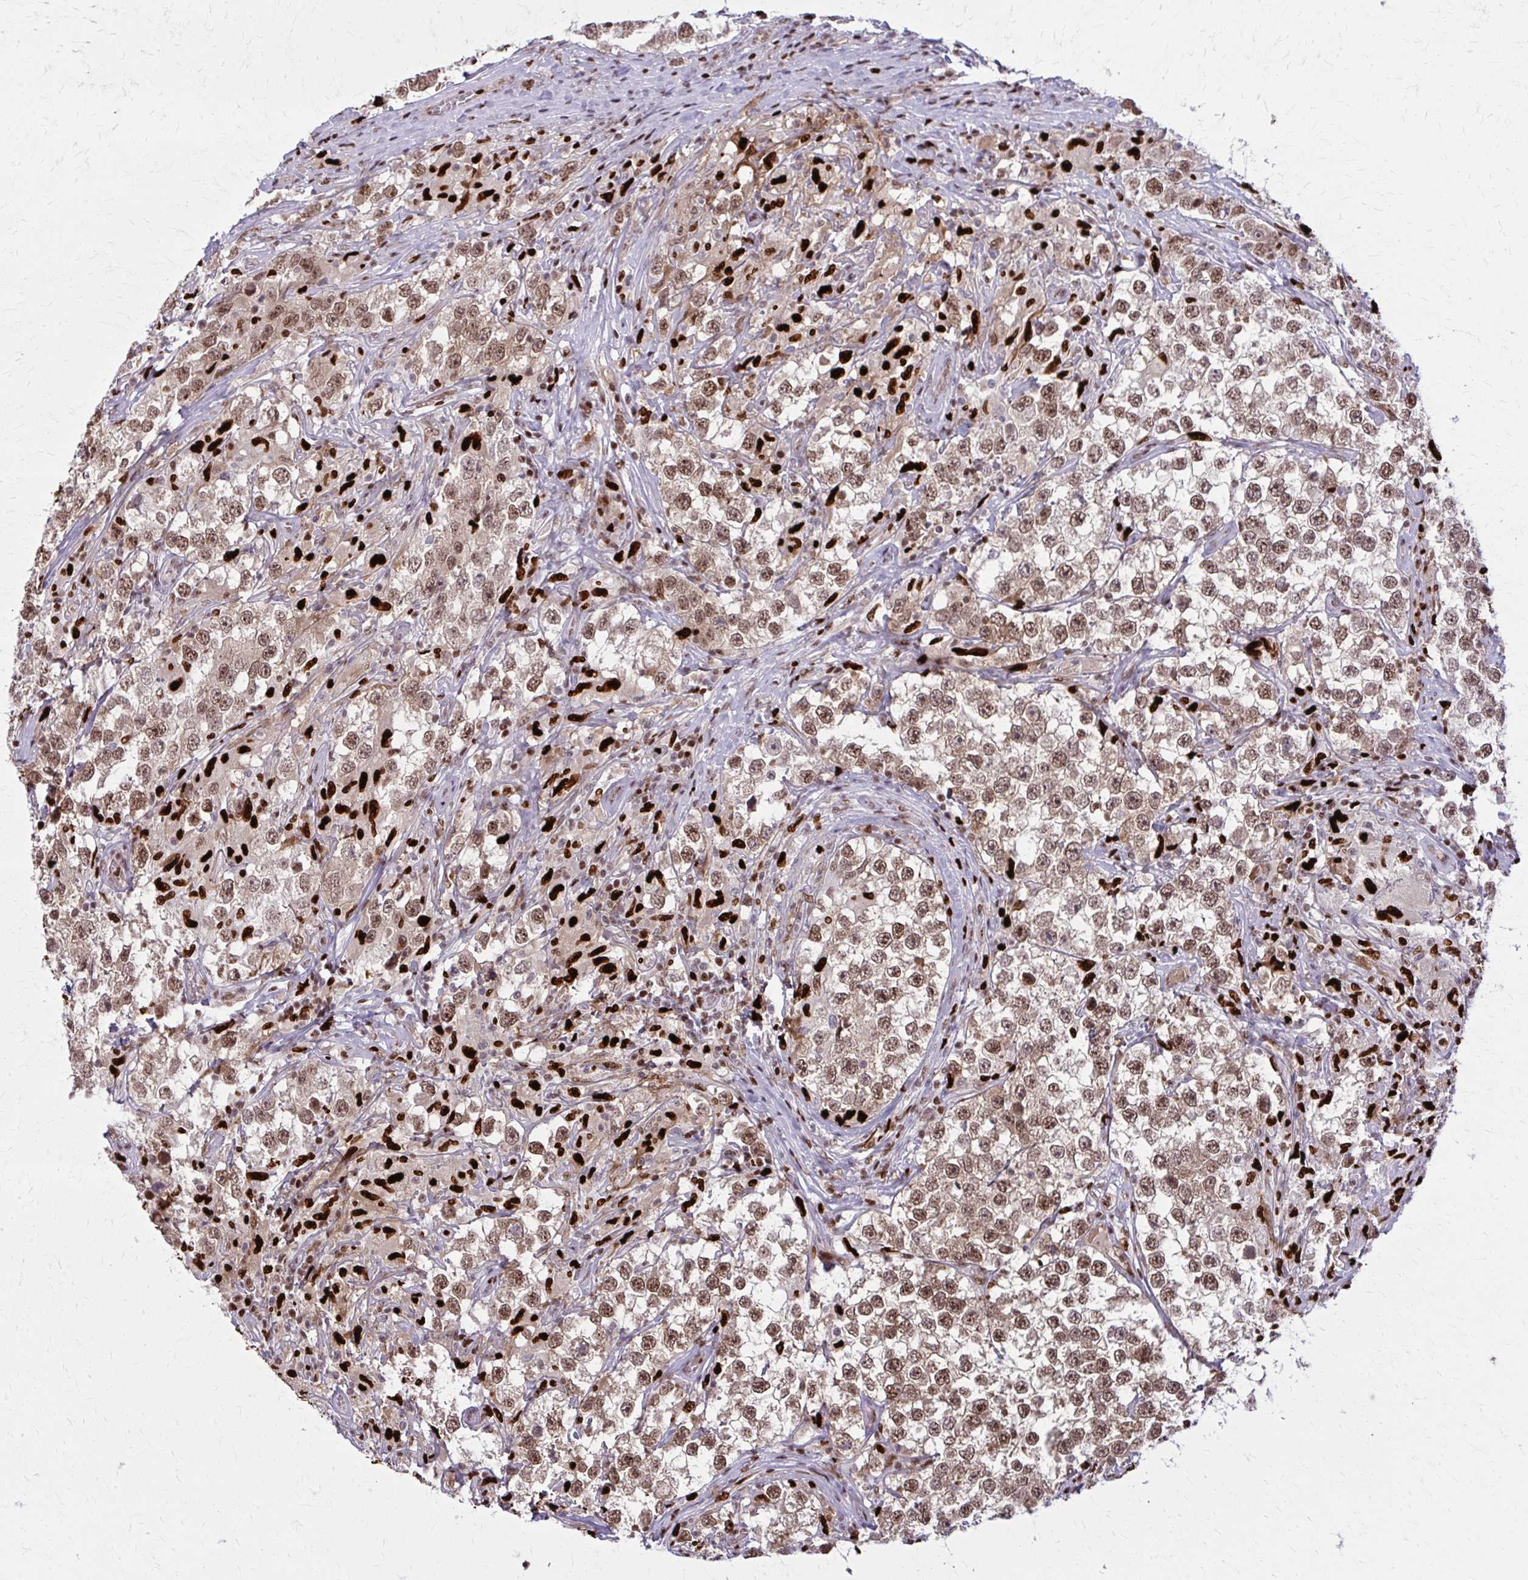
{"staining": {"intensity": "moderate", "quantity": ">75%", "location": "nuclear"}, "tissue": "testis cancer", "cell_type": "Tumor cells", "image_type": "cancer", "snomed": [{"axis": "morphology", "description": "Seminoma, NOS"}, {"axis": "topography", "description": "Testis"}], "caption": "Immunohistochemistry (IHC) staining of testis cancer (seminoma), which reveals medium levels of moderate nuclear staining in approximately >75% of tumor cells indicating moderate nuclear protein expression. The staining was performed using DAB (brown) for protein detection and nuclei were counterstained in hematoxylin (blue).", "gene": "ZNF559", "patient": {"sex": "male", "age": 46}}